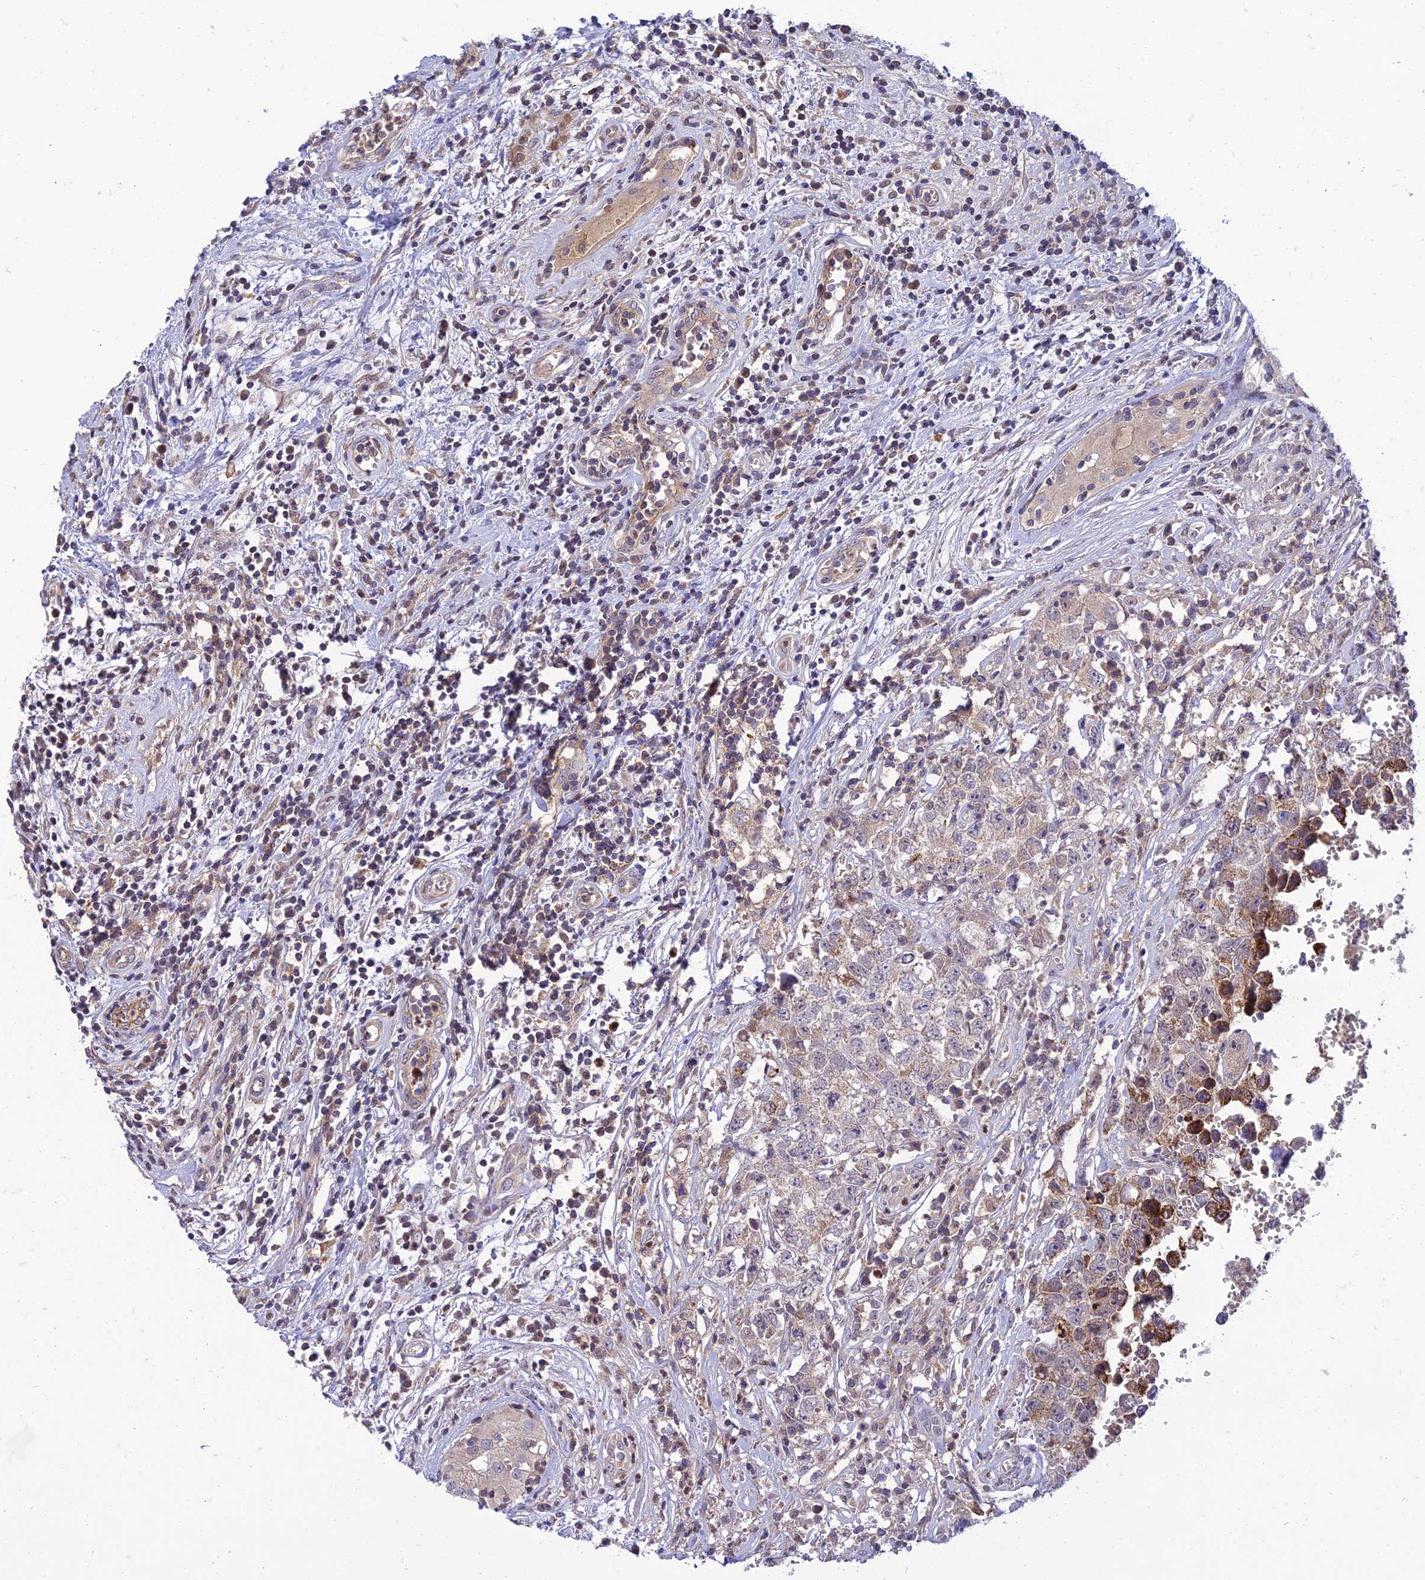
{"staining": {"intensity": "negative", "quantity": "none", "location": "none"}, "tissue": "testis cancer", "cell_type": "Tumor cells", "image_type": "cancer", "snomed": [{"axis": "morphology", "description": "Seminoma, NOS"}, {"axis": "morphology", "description": "Carcinoma, Embryonal, NOS"}, {"axis": "topography", "description": "Testis"}], "caption": "Tumor cells show no significant staining in testis cancer.", "gene": "IRAK3", "patient": {"sex": "male", "age": 29}}